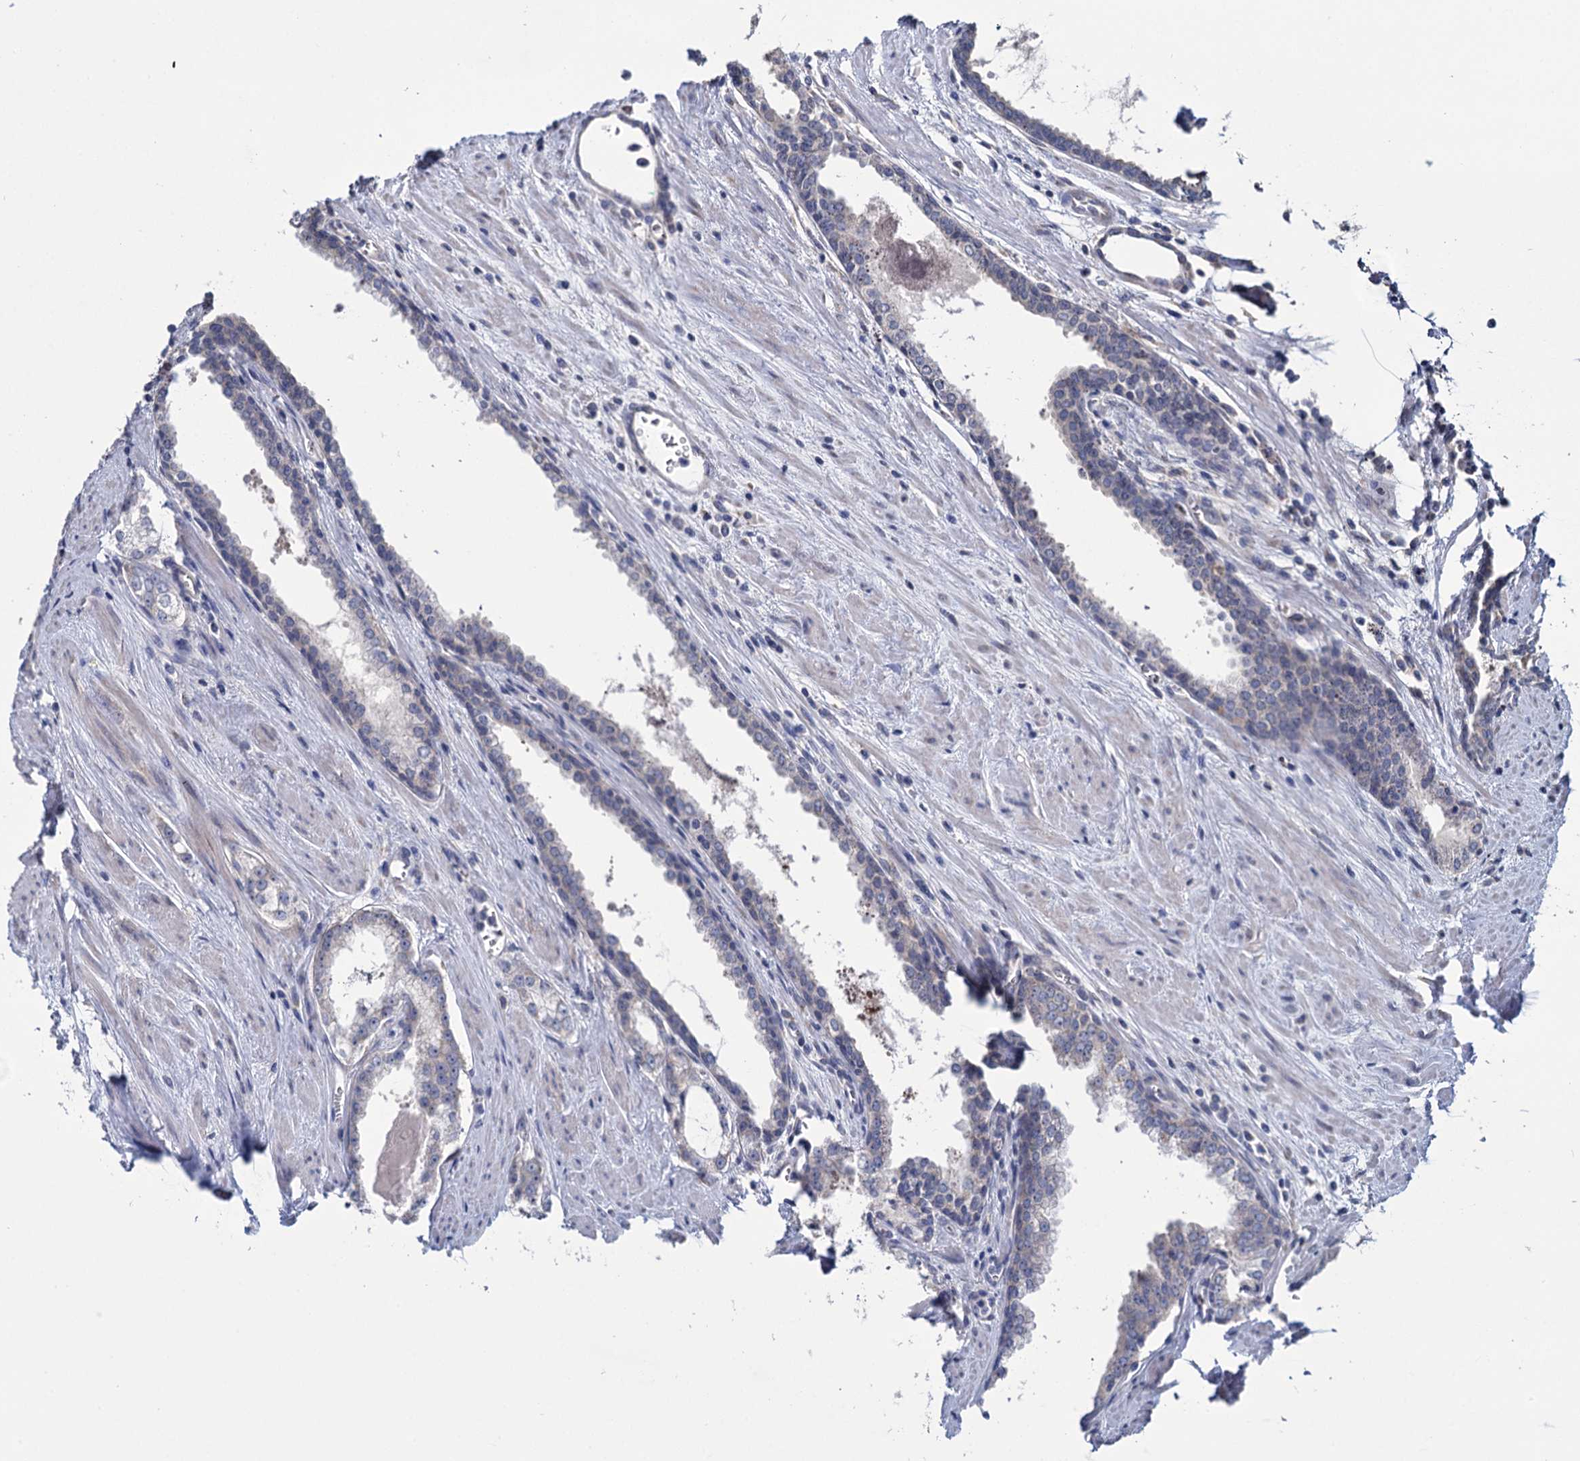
{"staining": {"intensity": "negative", "quantity": "none", "location": "none"}, "tissue": "prostate cancer", "cell_type": "Tumor cells", "image_type": "cancer", "snomed": [{"axis": "morphology", "description": "Adenocarcinoma, Low grade"}, {"axis": "topography", "description": "Prostate and seminal vesicle, NOS"}], "caption": "The image demonstrates no significant expression in tumor cells of low-grade adenocarcinoma (prostate). (DAB (3,3'-diaminobenzidine) IHC with hematoxylin counter stain).", "gene": "GSTM2", "patient": {"sex": "male", "age": 60}}